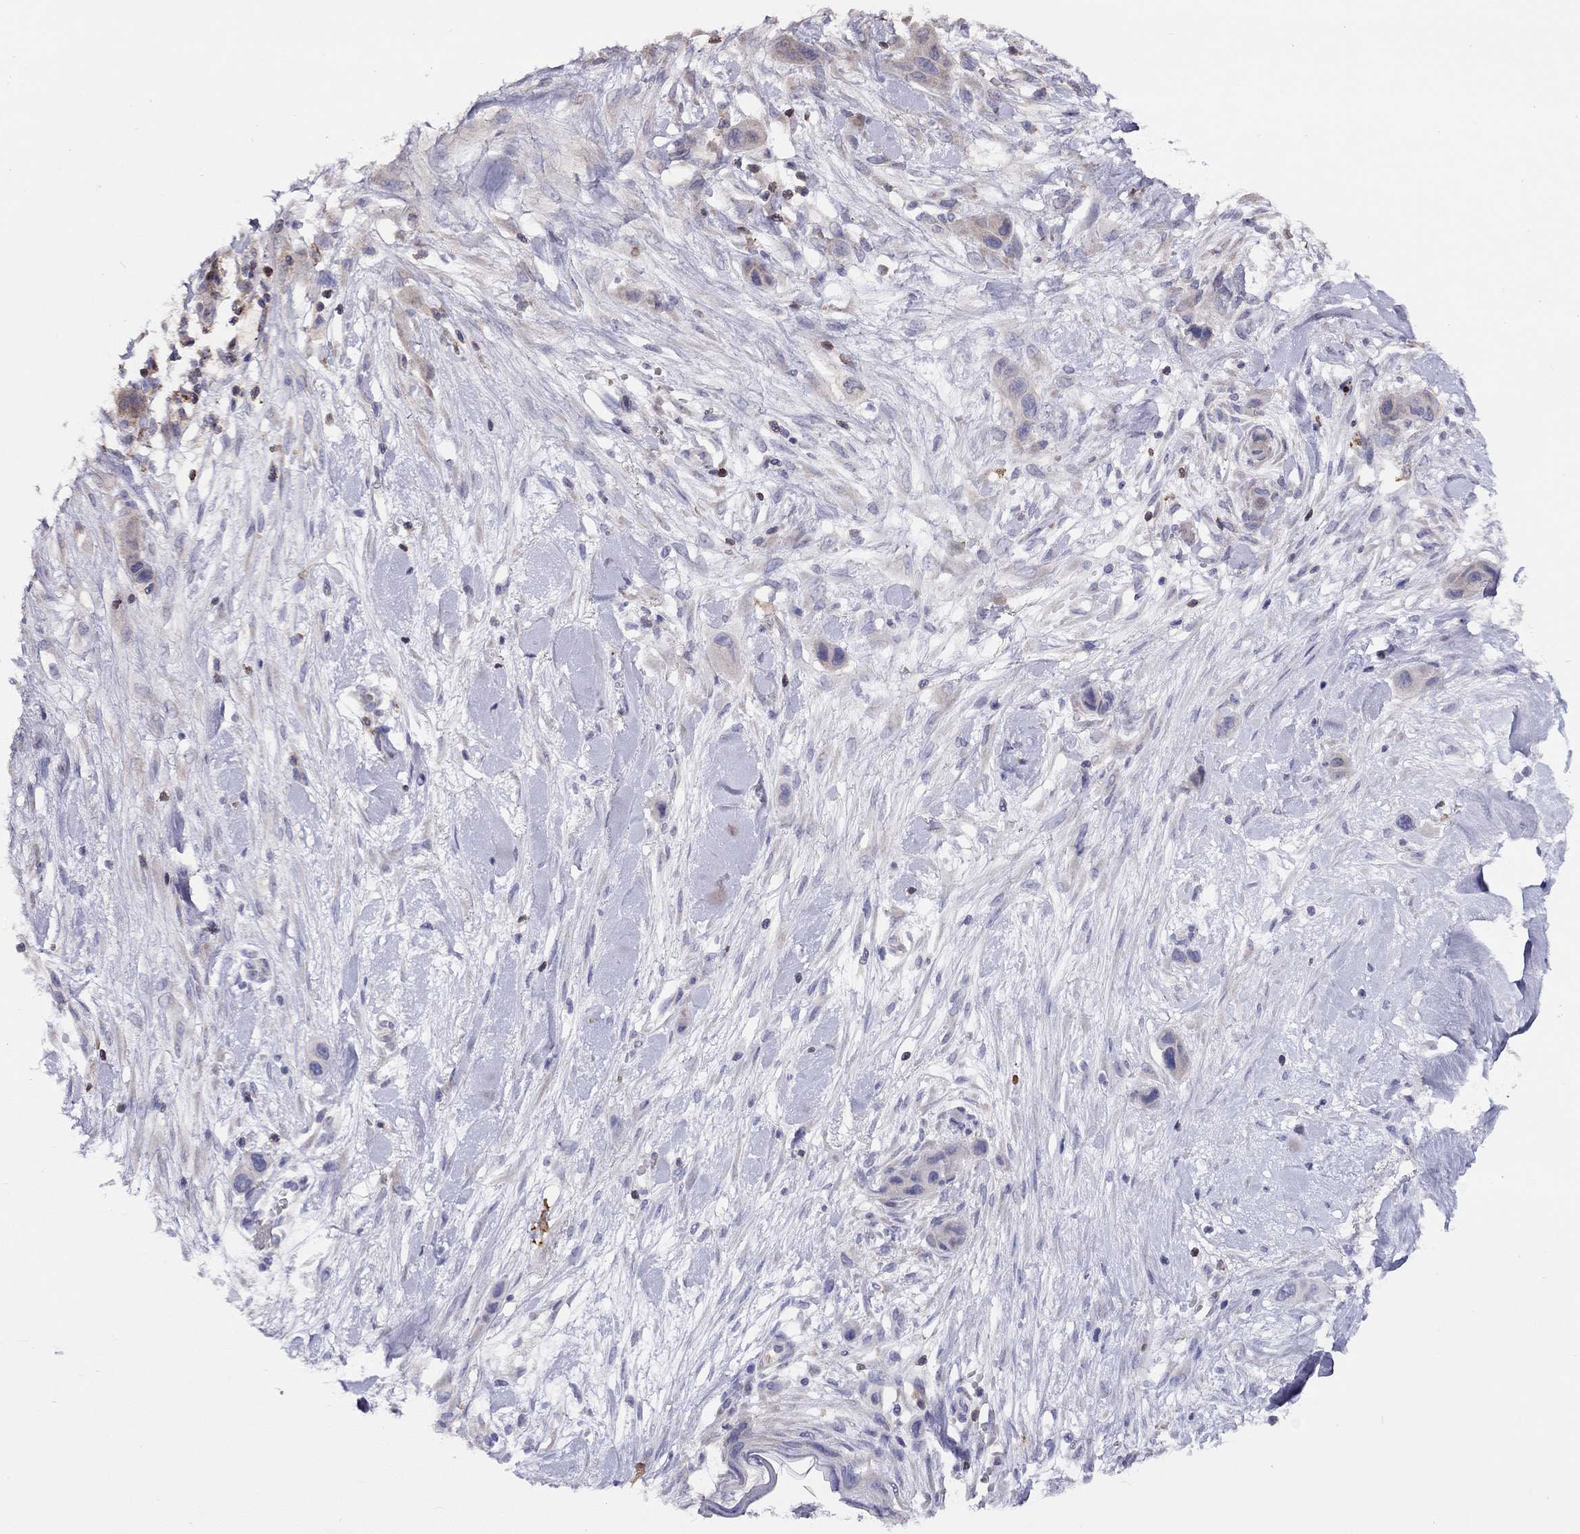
{"staining": {"intensity": "negative", "quantity": "none", "location": "none"}, "tissue": "skin cancer", "cell_type": "Tumor cells", "image_type": "cancer", "snomed": [{"axis": "morphology", "description": "Squamous cell carcinoma, NOS"}, {"axis": "topography", "description": "Skin"}], "caption": "Skin squamous cell carcinoma stained for a protein using IHC shows no expression tumor cells.", "gene": "CITED1", "patient": {"sex": "male", "age": 79}}